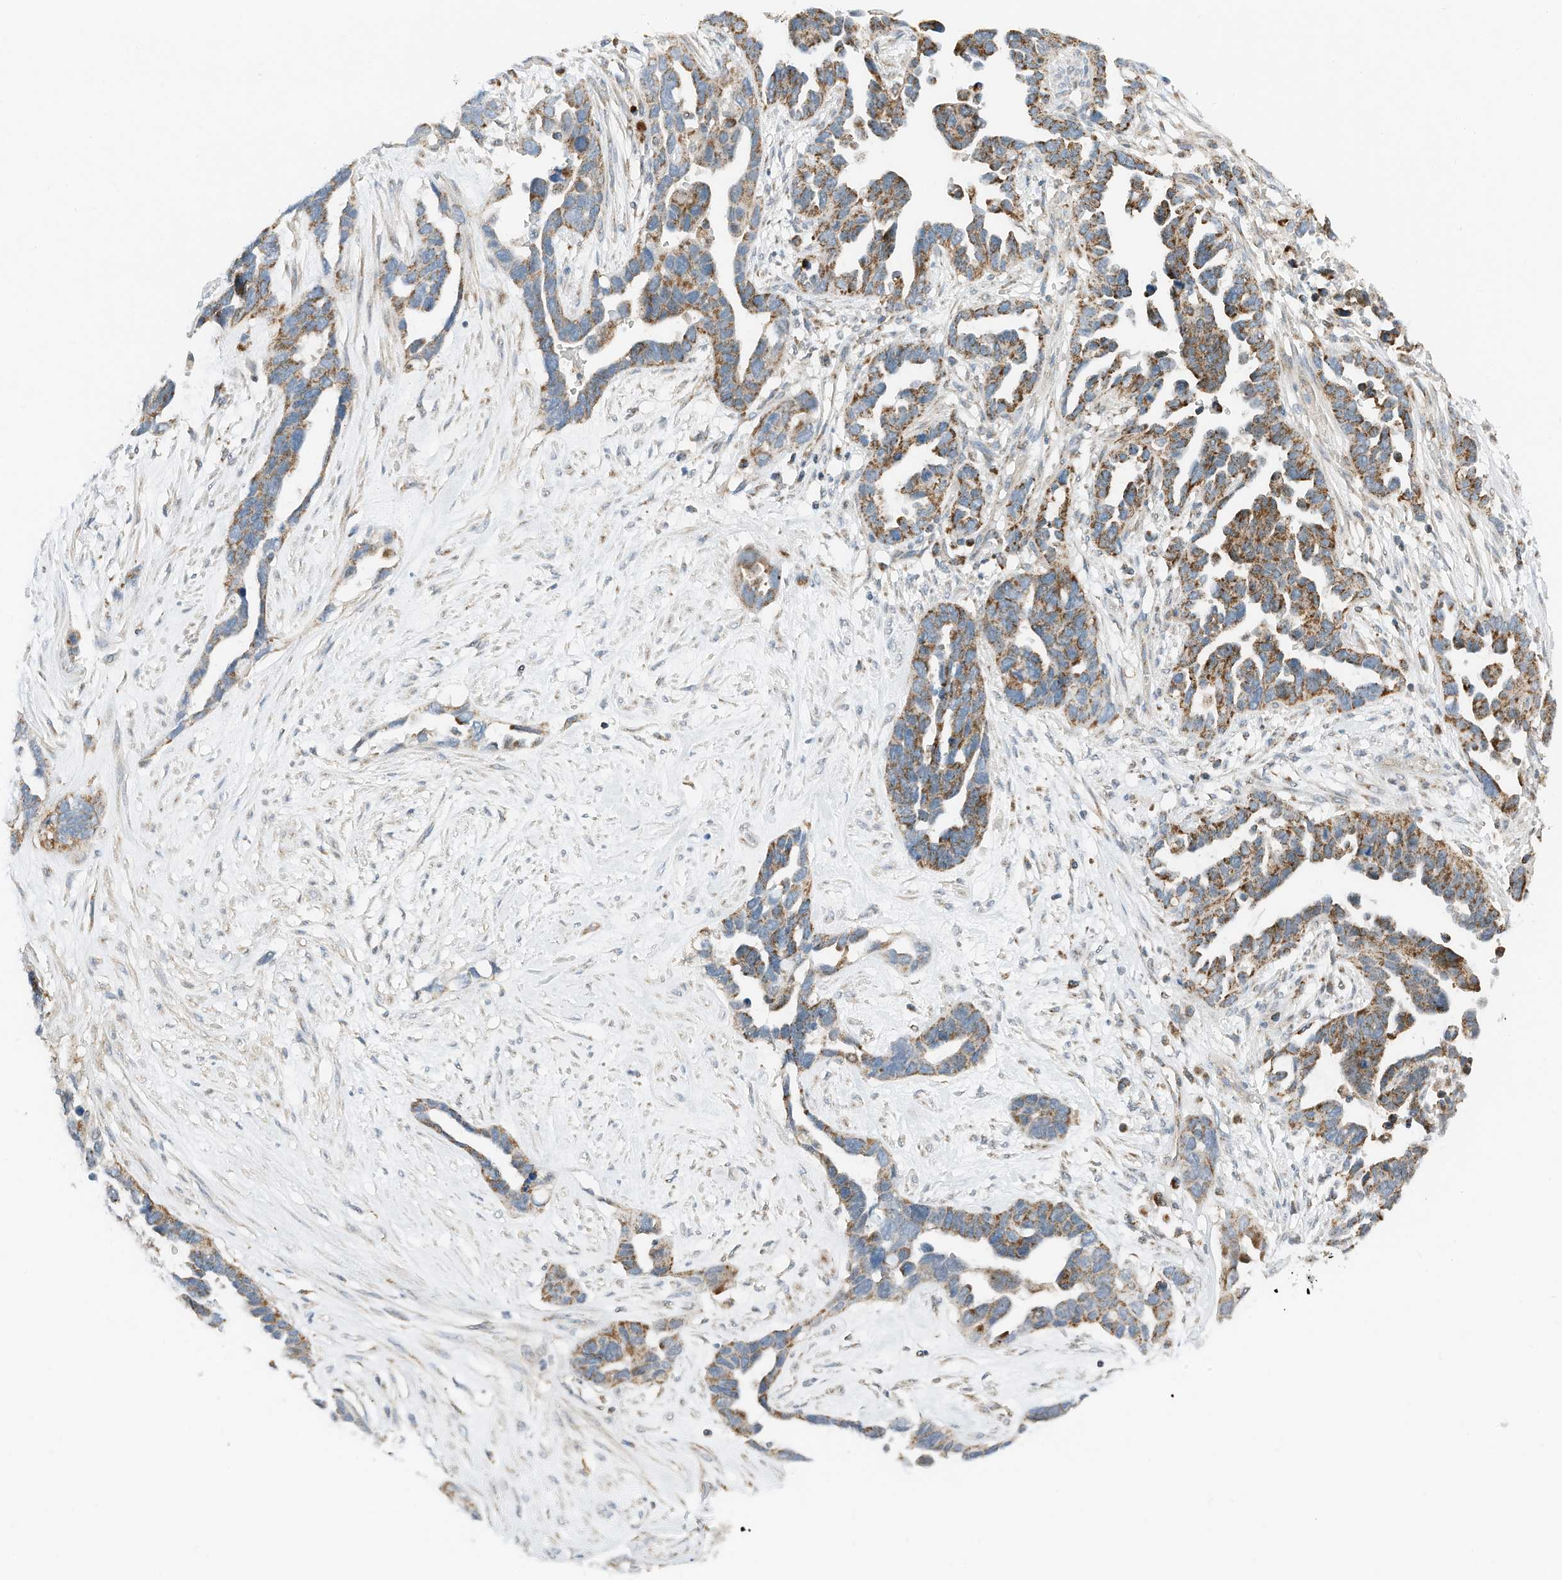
{"staining": {"intensity": "strong", "quantity": "25%-75%", "location": "cytoplasmic/membranous"}, "tissue": "ovarian cancer", "cell_type": "Tumor cells", "image_type": "cancer", "snomed": [{"axis": "morphology", "description": "Cystadenocarcinoma, serous, NOS"}, {"axis": "topography", "description": "Ovary"}], "caption": "Protein expression analysis of human ovarian serous cystadenocarcinoma reveals strong cytoplasmic/membranous expression in about 25%-75% of tumor cells.", "gene": "RMND1", "patient": {"sex": "female", "age": 54}}